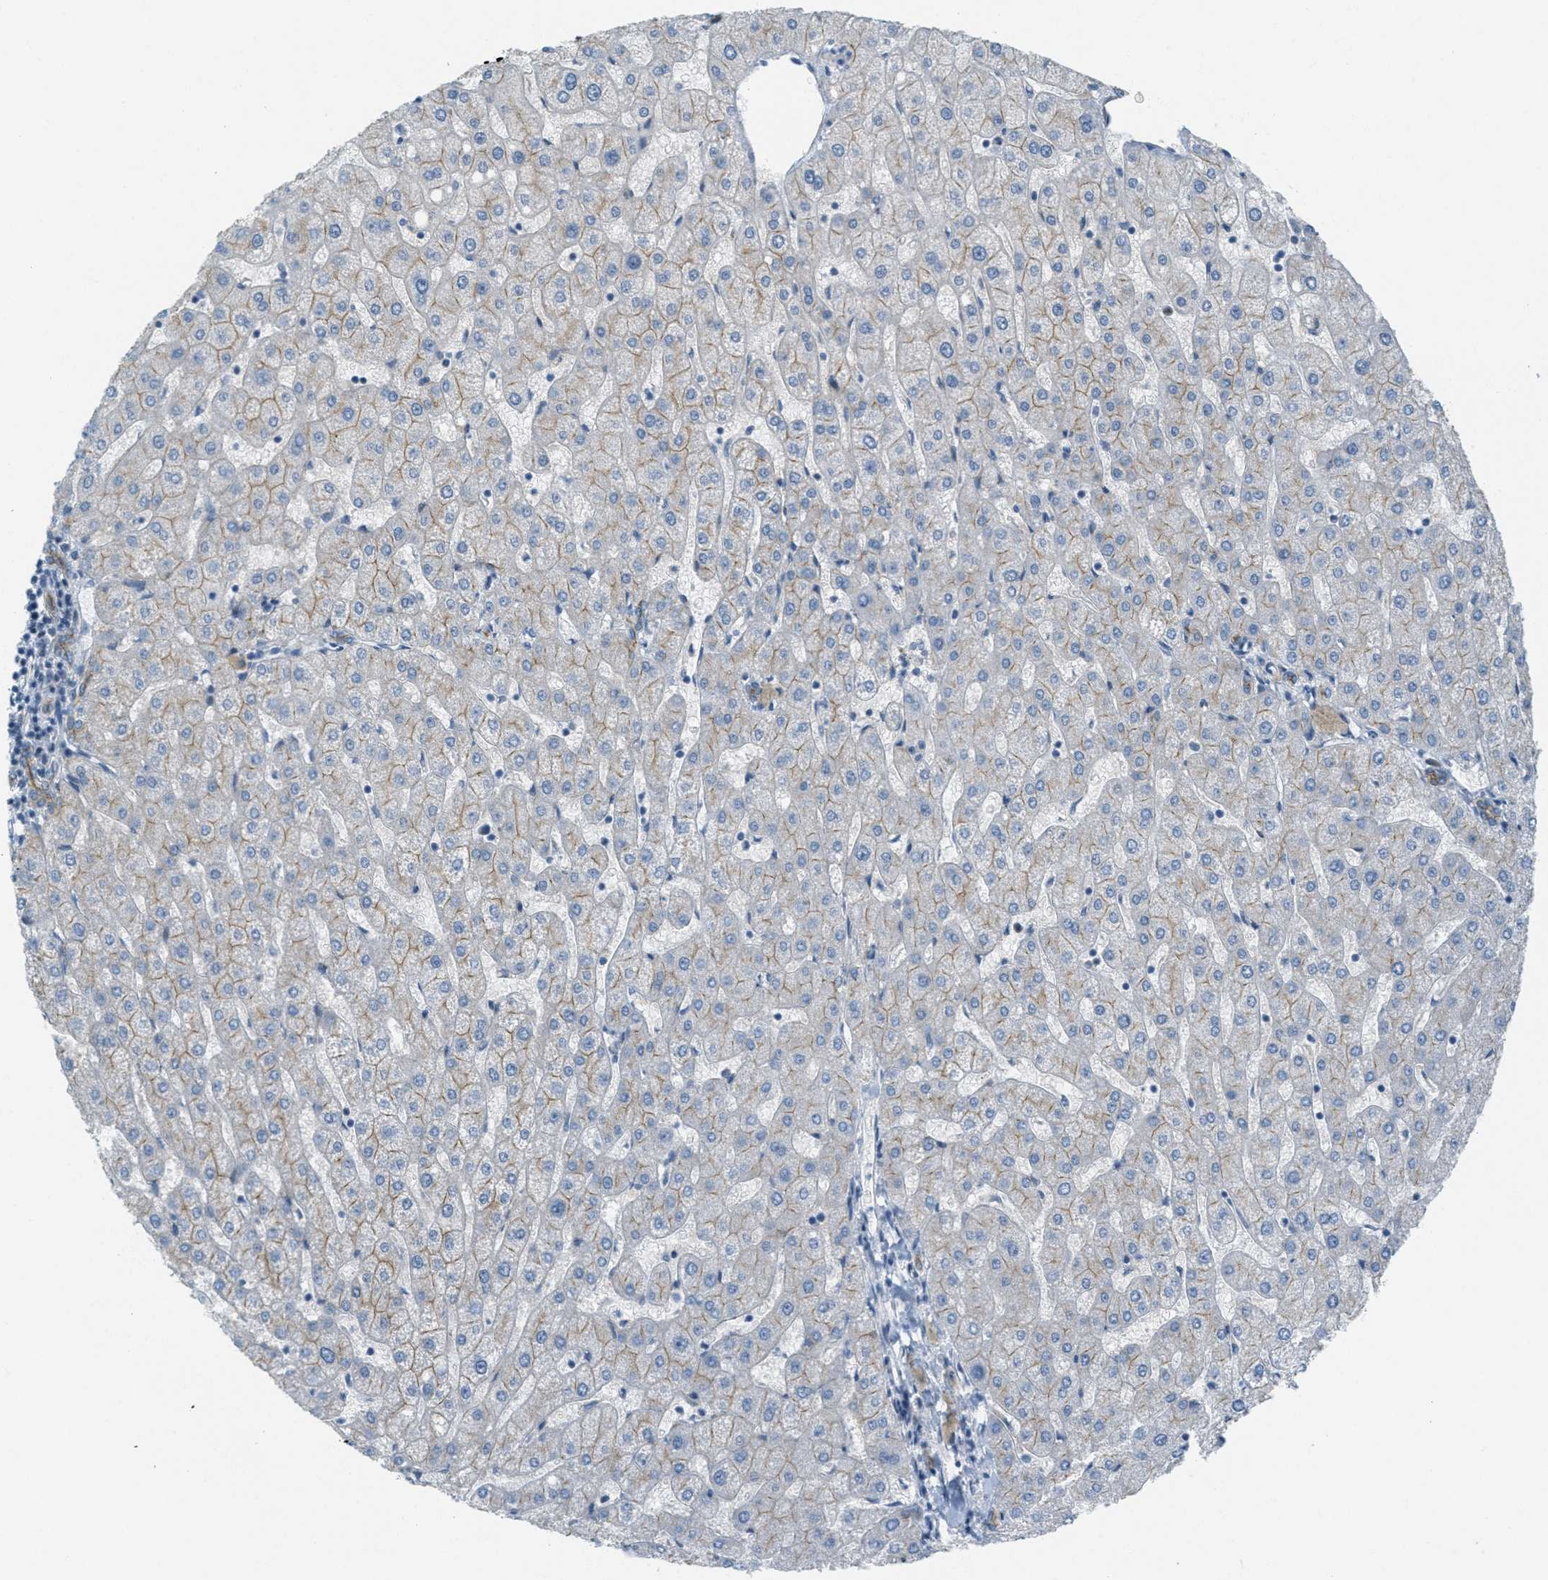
{"staining": {"intensity": "weak", "quantity": "25%-75%", "location": "cytoplasmic/membranous"}, "tissue": "liver", "cell_type": "Cholangiocytes", "image_type": "normal", "snomed": [{"axis": "morphology", "description": "Normal tissue, NOS"}, {"axis": "topography", "description": "Liver"}], "caption": "Liver stained for a protein (brown) displays weak cytoplasmic/membranous positive staining in approximately 25%-75% of cholangiocytes.", "gene": "TCF3", "patient": {"sex": "male", "age": 67}}